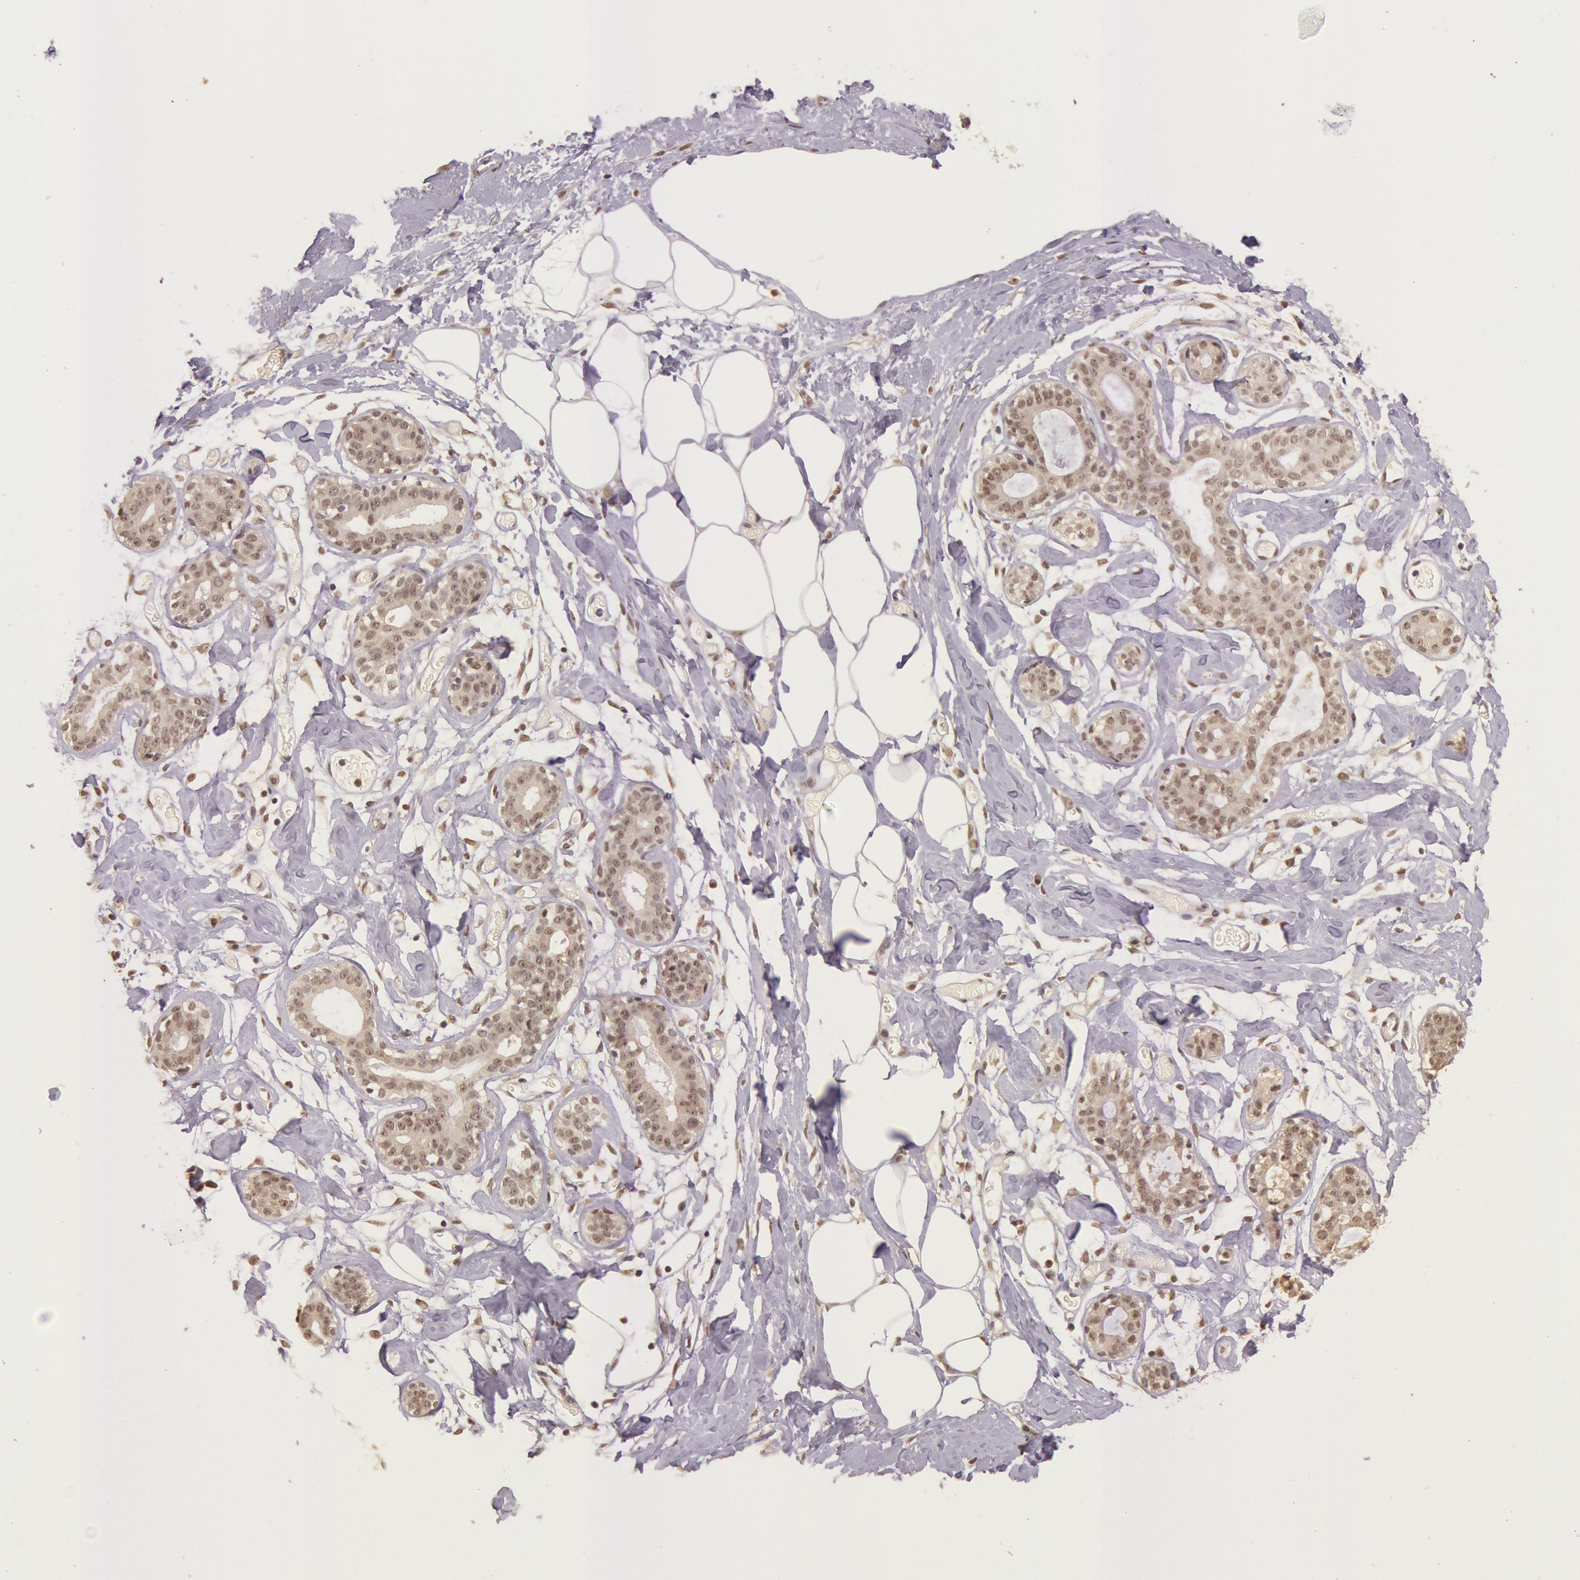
{"staining": {"intensity": "moderate", "quantity": "25%-75%", "location": "nuclear"}, "tissue": "breast", "cell_type": "Adipocytes", "image_type": "normal", "snomed": [{"axis": "morphology", "description": "Normal tissue, NOS"}, {"axis": "topography", "description": "Breast"}], "caption": "Brown immunohistochemical staining in unremarkable breast shows moderate nuclear positivity in about 25%-75% of adipocytes.", "gene": "RTL10", "patient": {"sex": "female", "age": 23}}